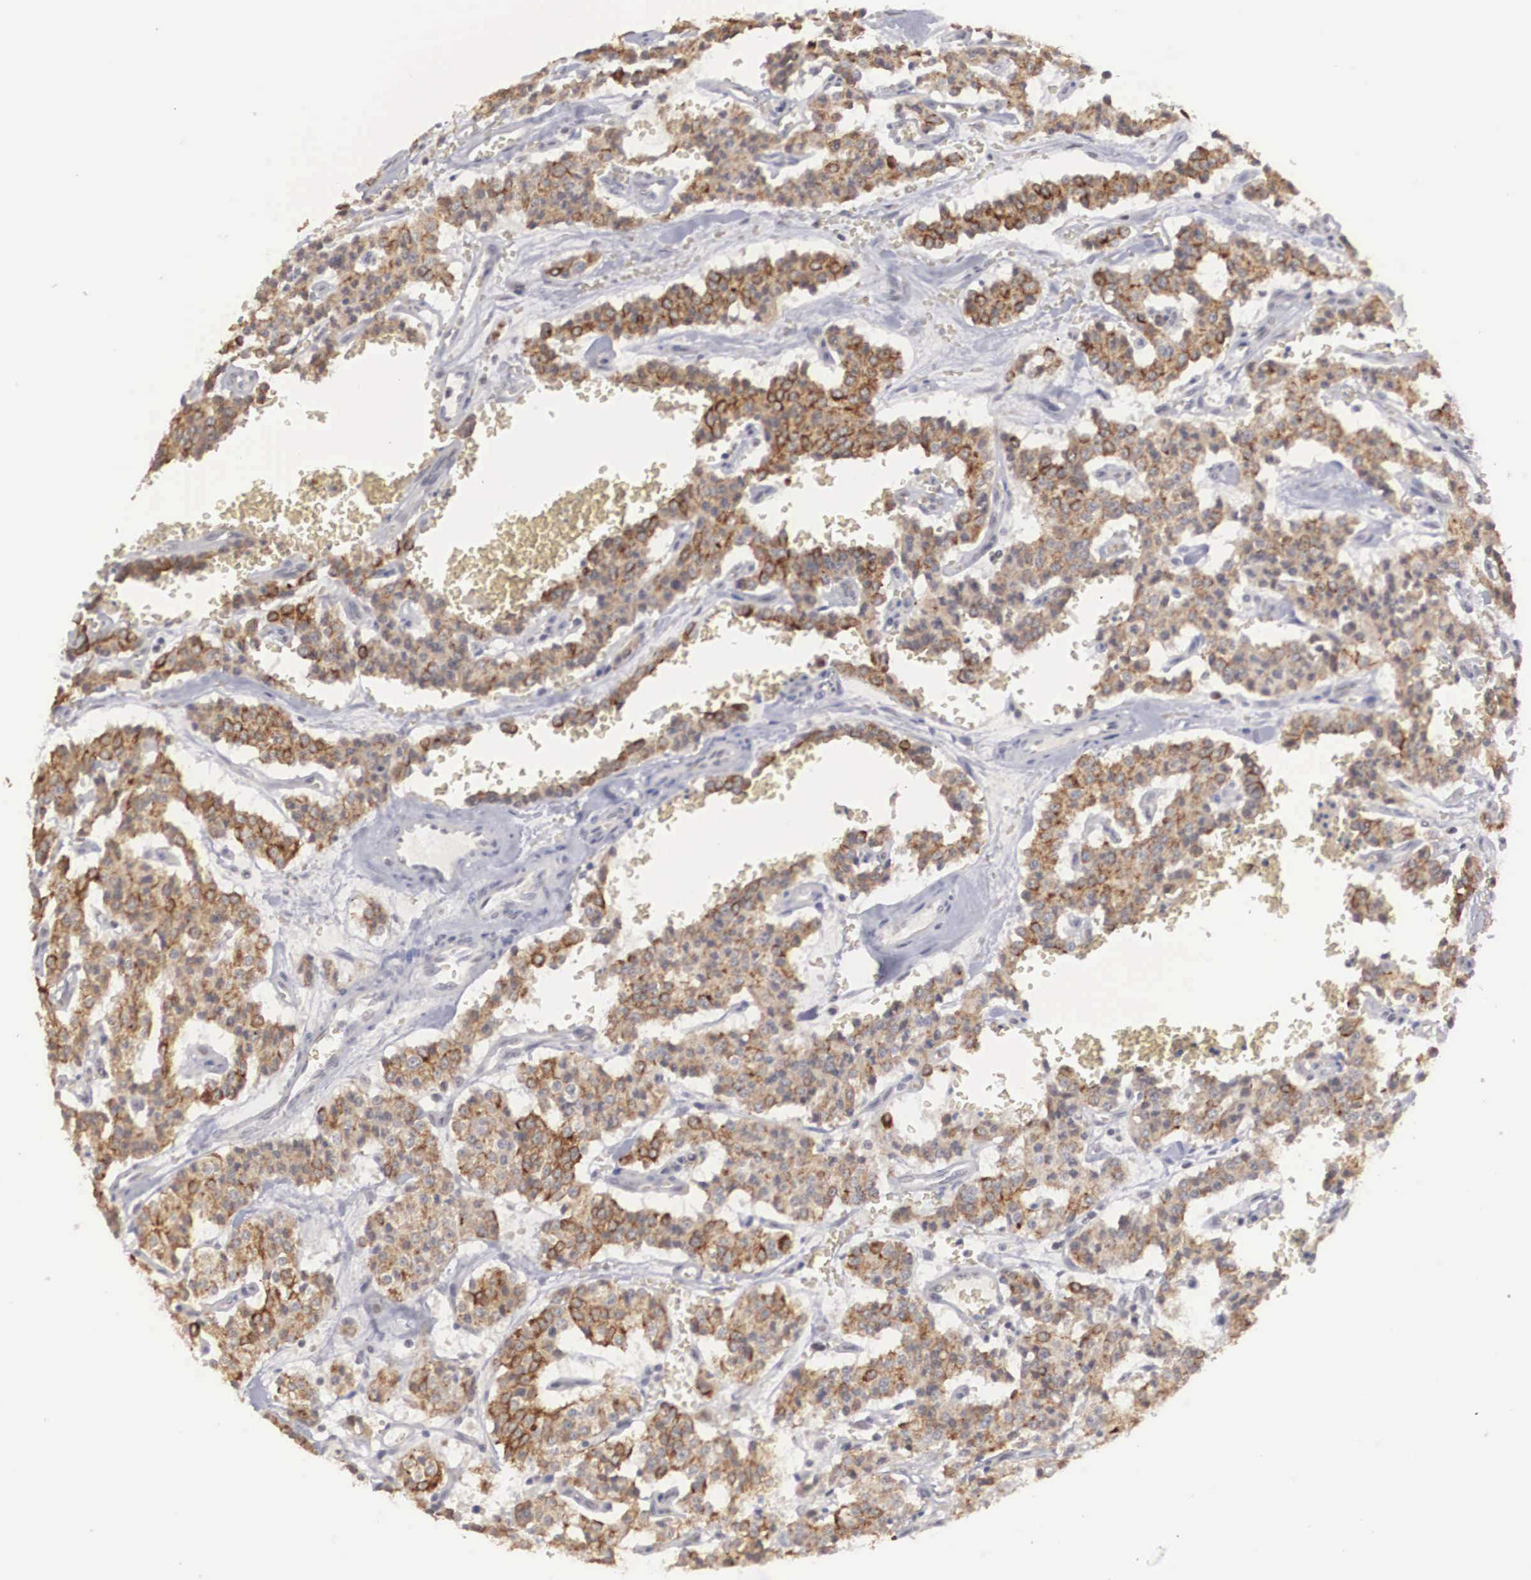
{"staining": {"intensity": "weak", "quantity": ">75%", "location": "cytoplasmic/membranous"}, "tissue": "carcinoid", "cell_type": "Tumor cells", "image_type": "cancer", "snomed": [{"axis": "morphology", "description": "Carcinoid, malignant, NOS"}, {"axis": "topography", "description": "Bronchus"}], "caption": "Human malignant carcinoid stained with a protein marker displays weak staining in tumor cells.", "gene": "WDR89", "patient": {"sex": "male", "age": 55}}